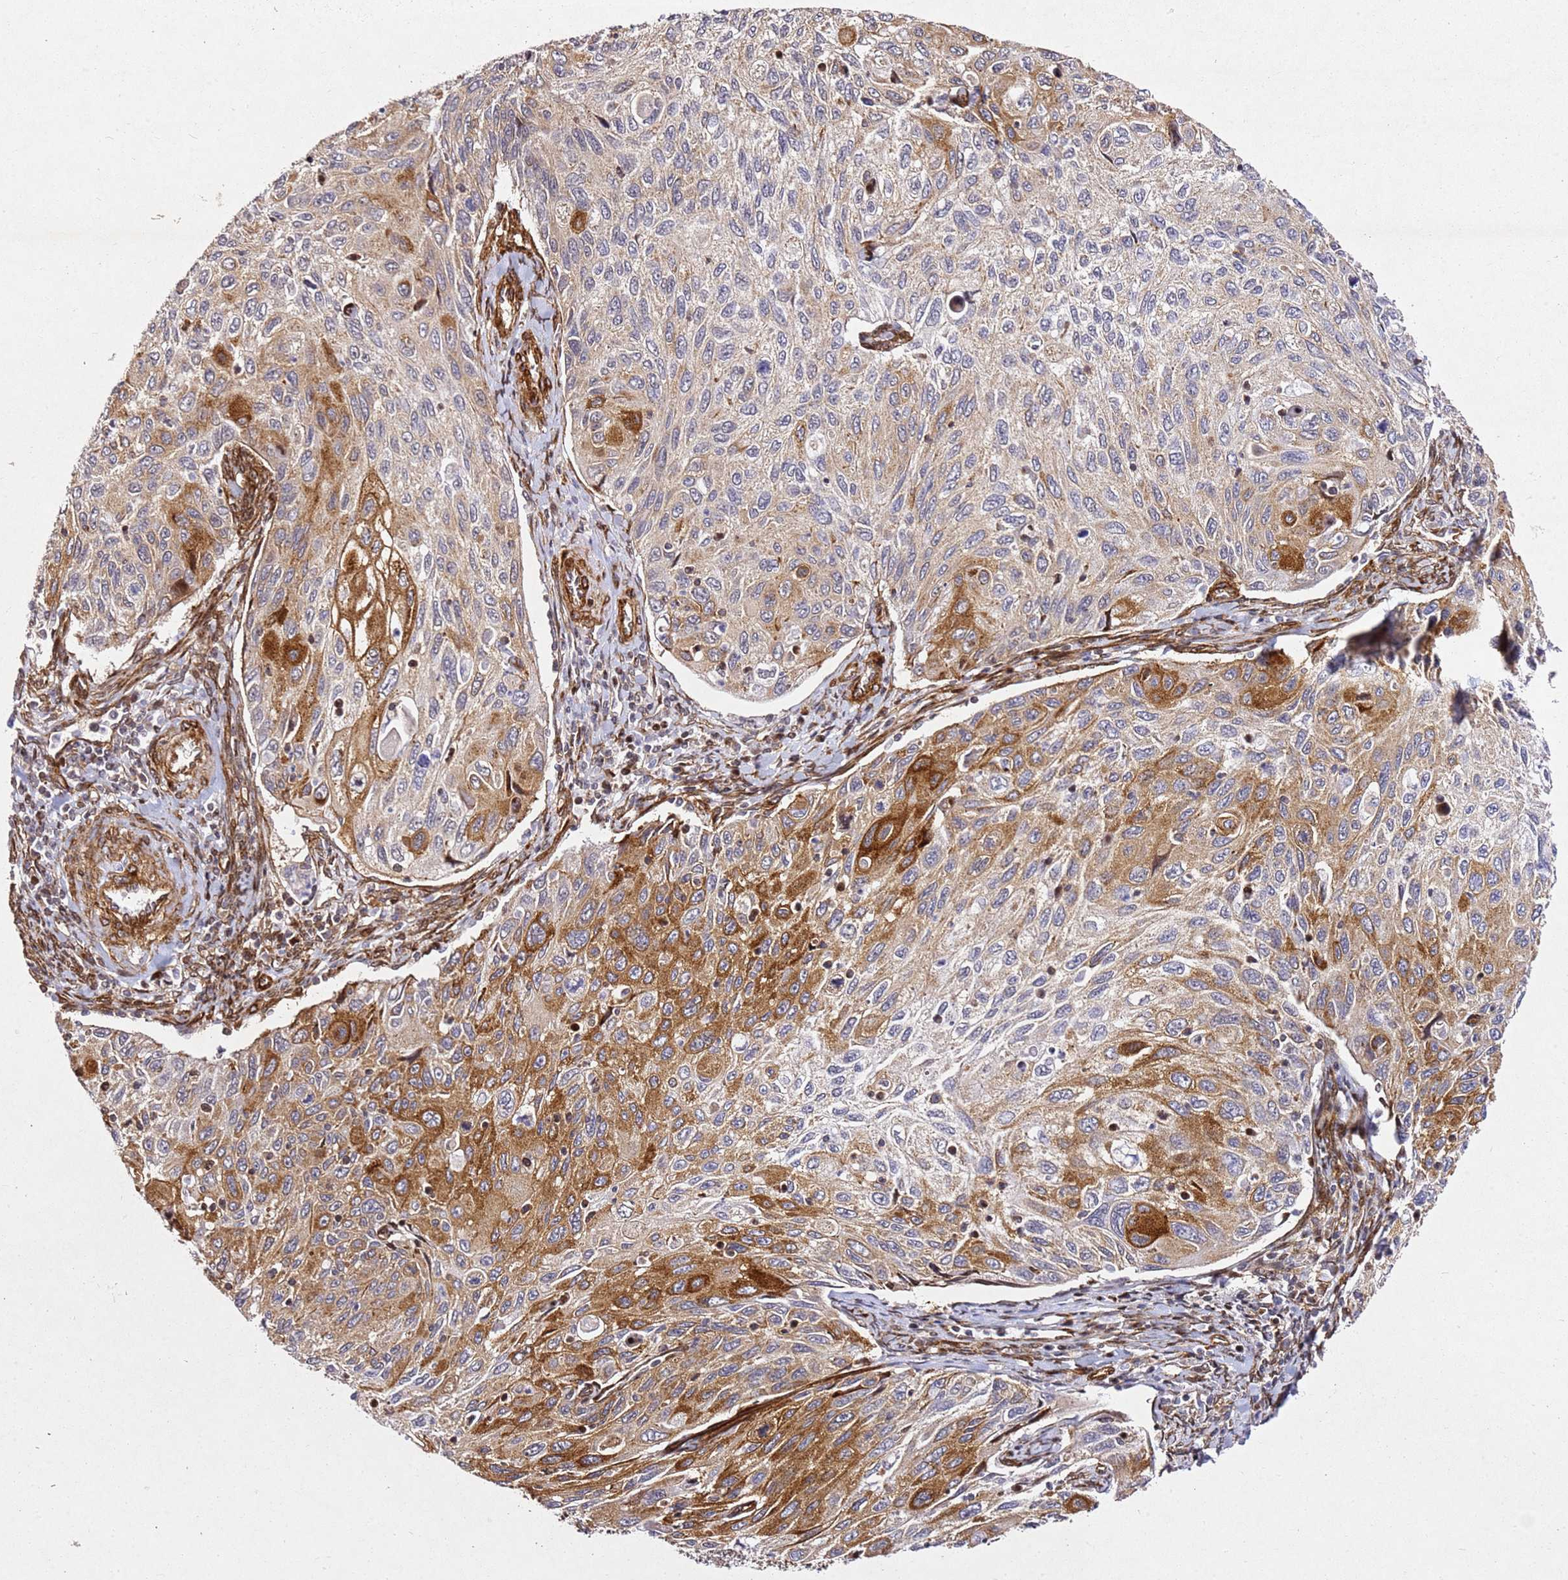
{"staining": {"intensity": "moderate", "quantity": "25%-75%", "location": "cytoplasmic/membranous"}, "tissue": "cervical cancer", "cell_type": "Tumor cells", "image_type": "cancer", "snomed": [{"axis": "morphology", "description": "Squamous cell carcinoma, NOS"}, {"axis": "topography", "description": "Cervix"}], "caption": "Cervical cancer tissue reveals moderate cytoplasmic/membranous staining in about 25%-75% of tumor cells", "gene": "ZNF296", "patient": {"sex": "female", "age": 70}}